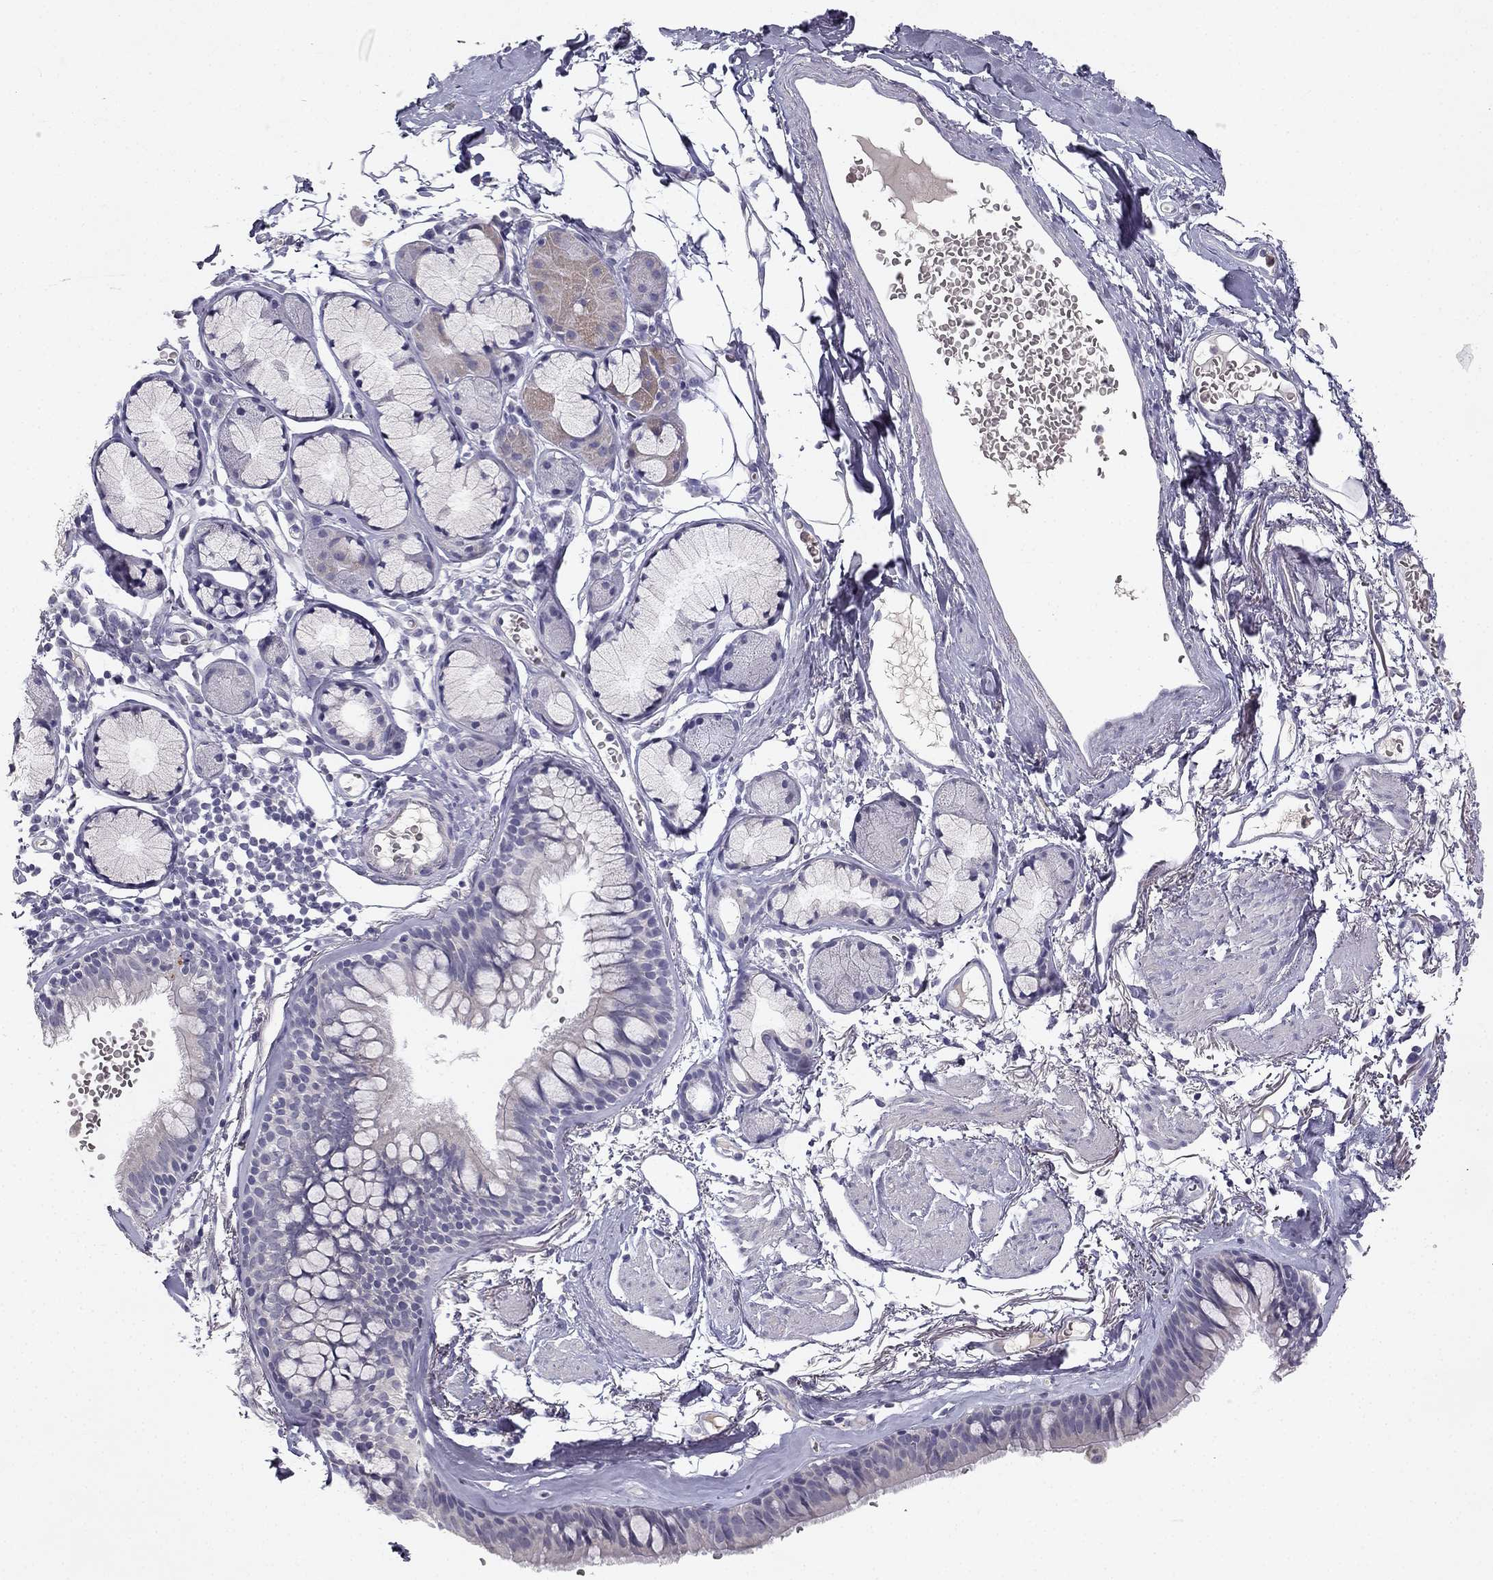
{"staining": {"intensity": "negative", "quantity": "none", "location": "none"}, "tissue": "bronchus", "cell_type": "Respiratory epithelial cells", "image_type": "normal", "snomed": [{"axis": "morphology", "description": "Normal tissue, NOS"}, {"axis": "morphology", "description": "Squamous cell carcinoma, NOS"}, {"axis": "topography", "description": "Cartilage tissue"}, {"axis": "topography", "description": "Bronchus"}], "caption": "The photomicrograph reveals no staining of respiratory epithelial cells in unremarkable bronchus.", "gene": "SLC6A4", "patient": {"sex": "male", "age": 72}}